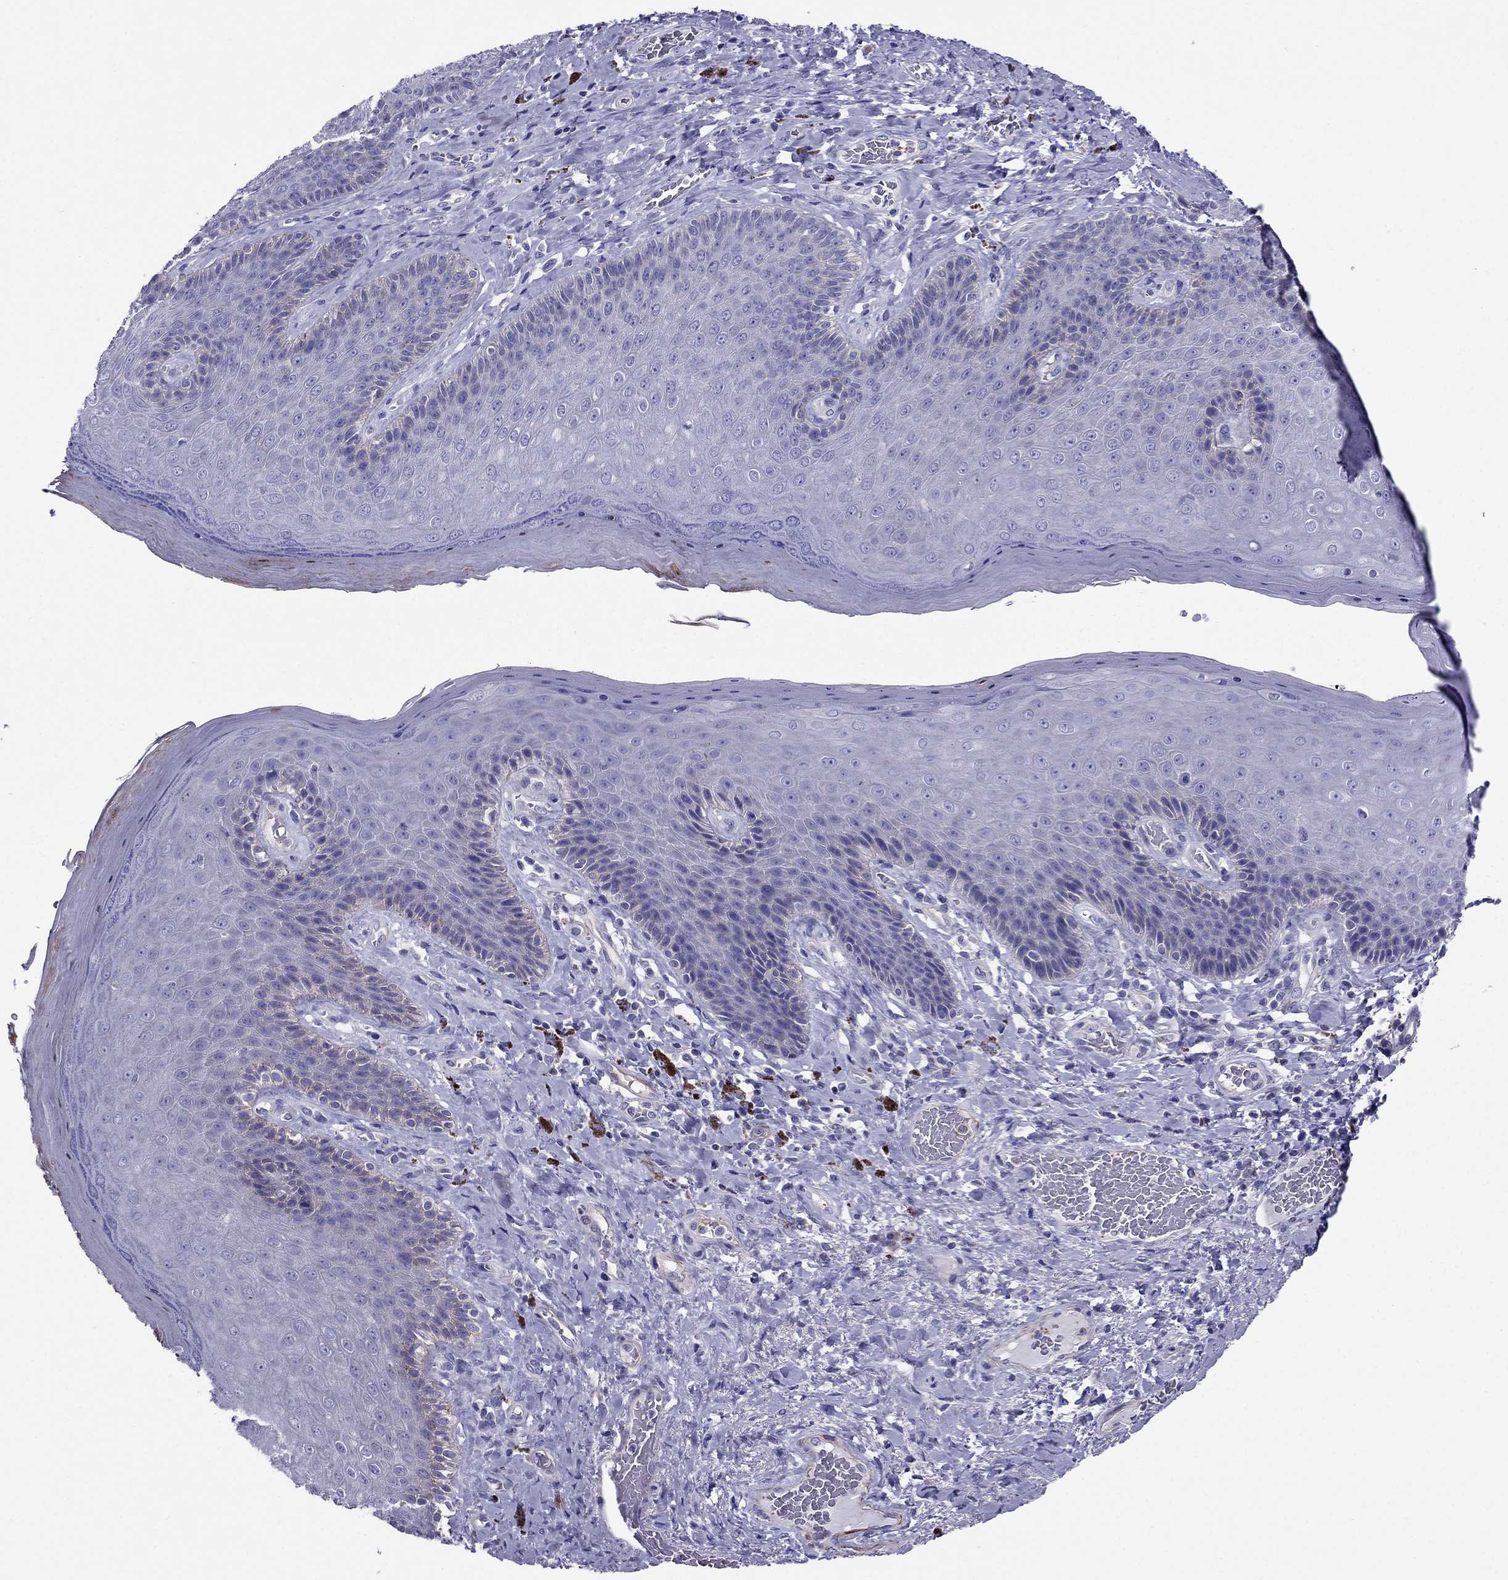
{"staining": {"intensity": "negative", "quantity": "none", "location": "none"}, "tissue": "skin", "cell_type": "Epidermal cells", "image_type": "normal", "snomed": [{"axis": "morphology", "description": "Normal tissue, NOS"}, {"axis": "topography", "description": "Skeletal muscle"}, {"axis": "topography", "description": "Anal"}, {"axis": "topography", "description": "Peripheral nerve tissue"}], "caption": "The immunohistochemistry (IHC) histopathology image has no significant expression in epidermal cells of skin. Nuclei are stained in blue.", "gene": "GPR50", "patient": {"sex": "male", "age": 53}}